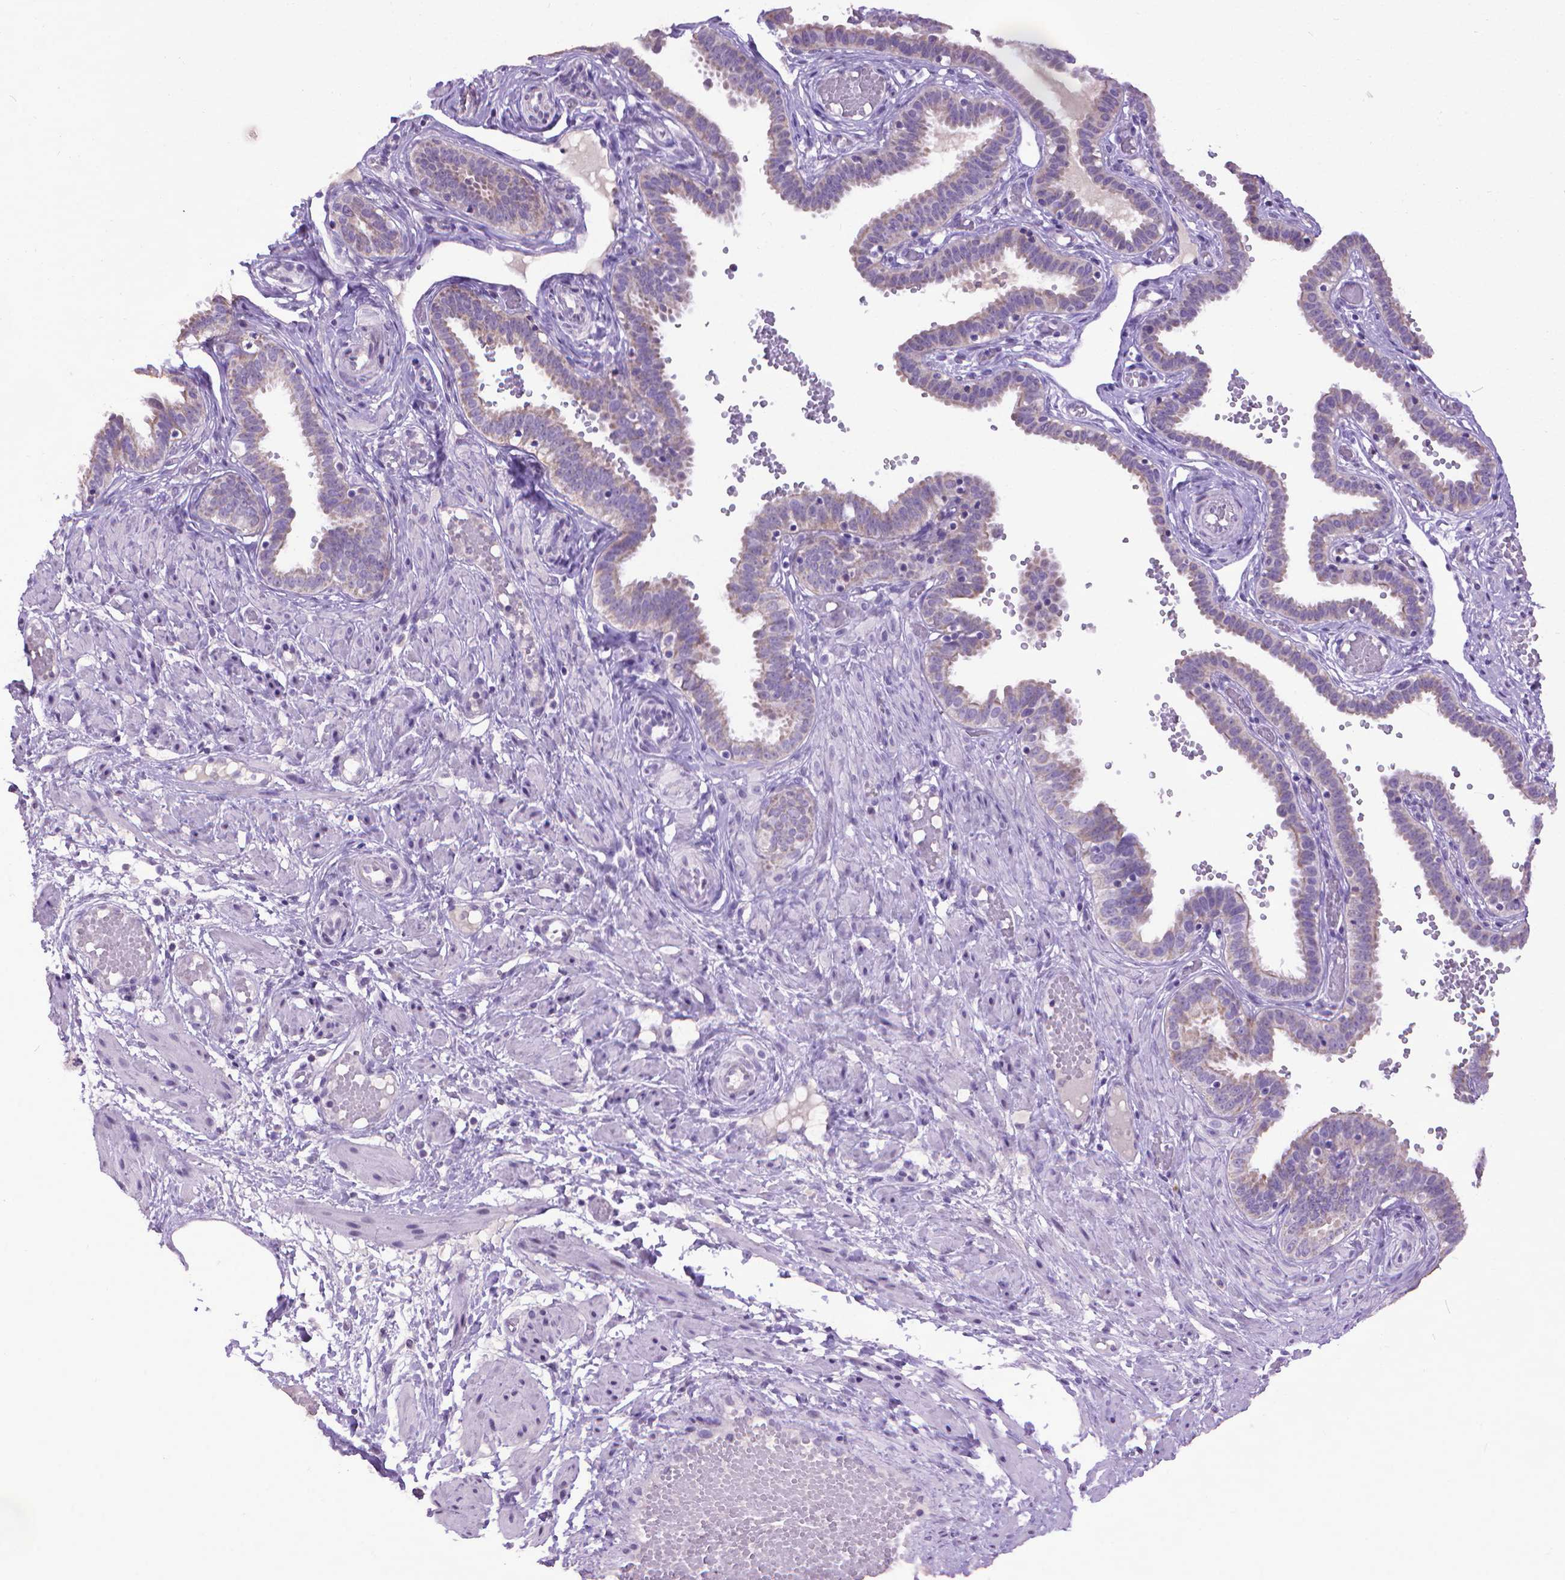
{"staining": {"intensity": "weak", "quantity": "<25%", "location": "cytoplasmic/membranous"}, "tissue": "fallopian tube", "cell_type": "Glandular cells", "image_type": "normal", "snomed": [{"axis": "morphology", "description": "Normal tissue, NOS"}, {"axis": "topography", "description": "Fallopian tube"}], "caption": "Immunohistochemical staining of unremarkable human fallopian tube displays no significant expression in glandular cells. (Brightfield microscopy of DAB (3,3'-diaminobenzidine) IHC at high magnification).", "gene": "KMO", "patient": {"sex": "female", "age": 37}}